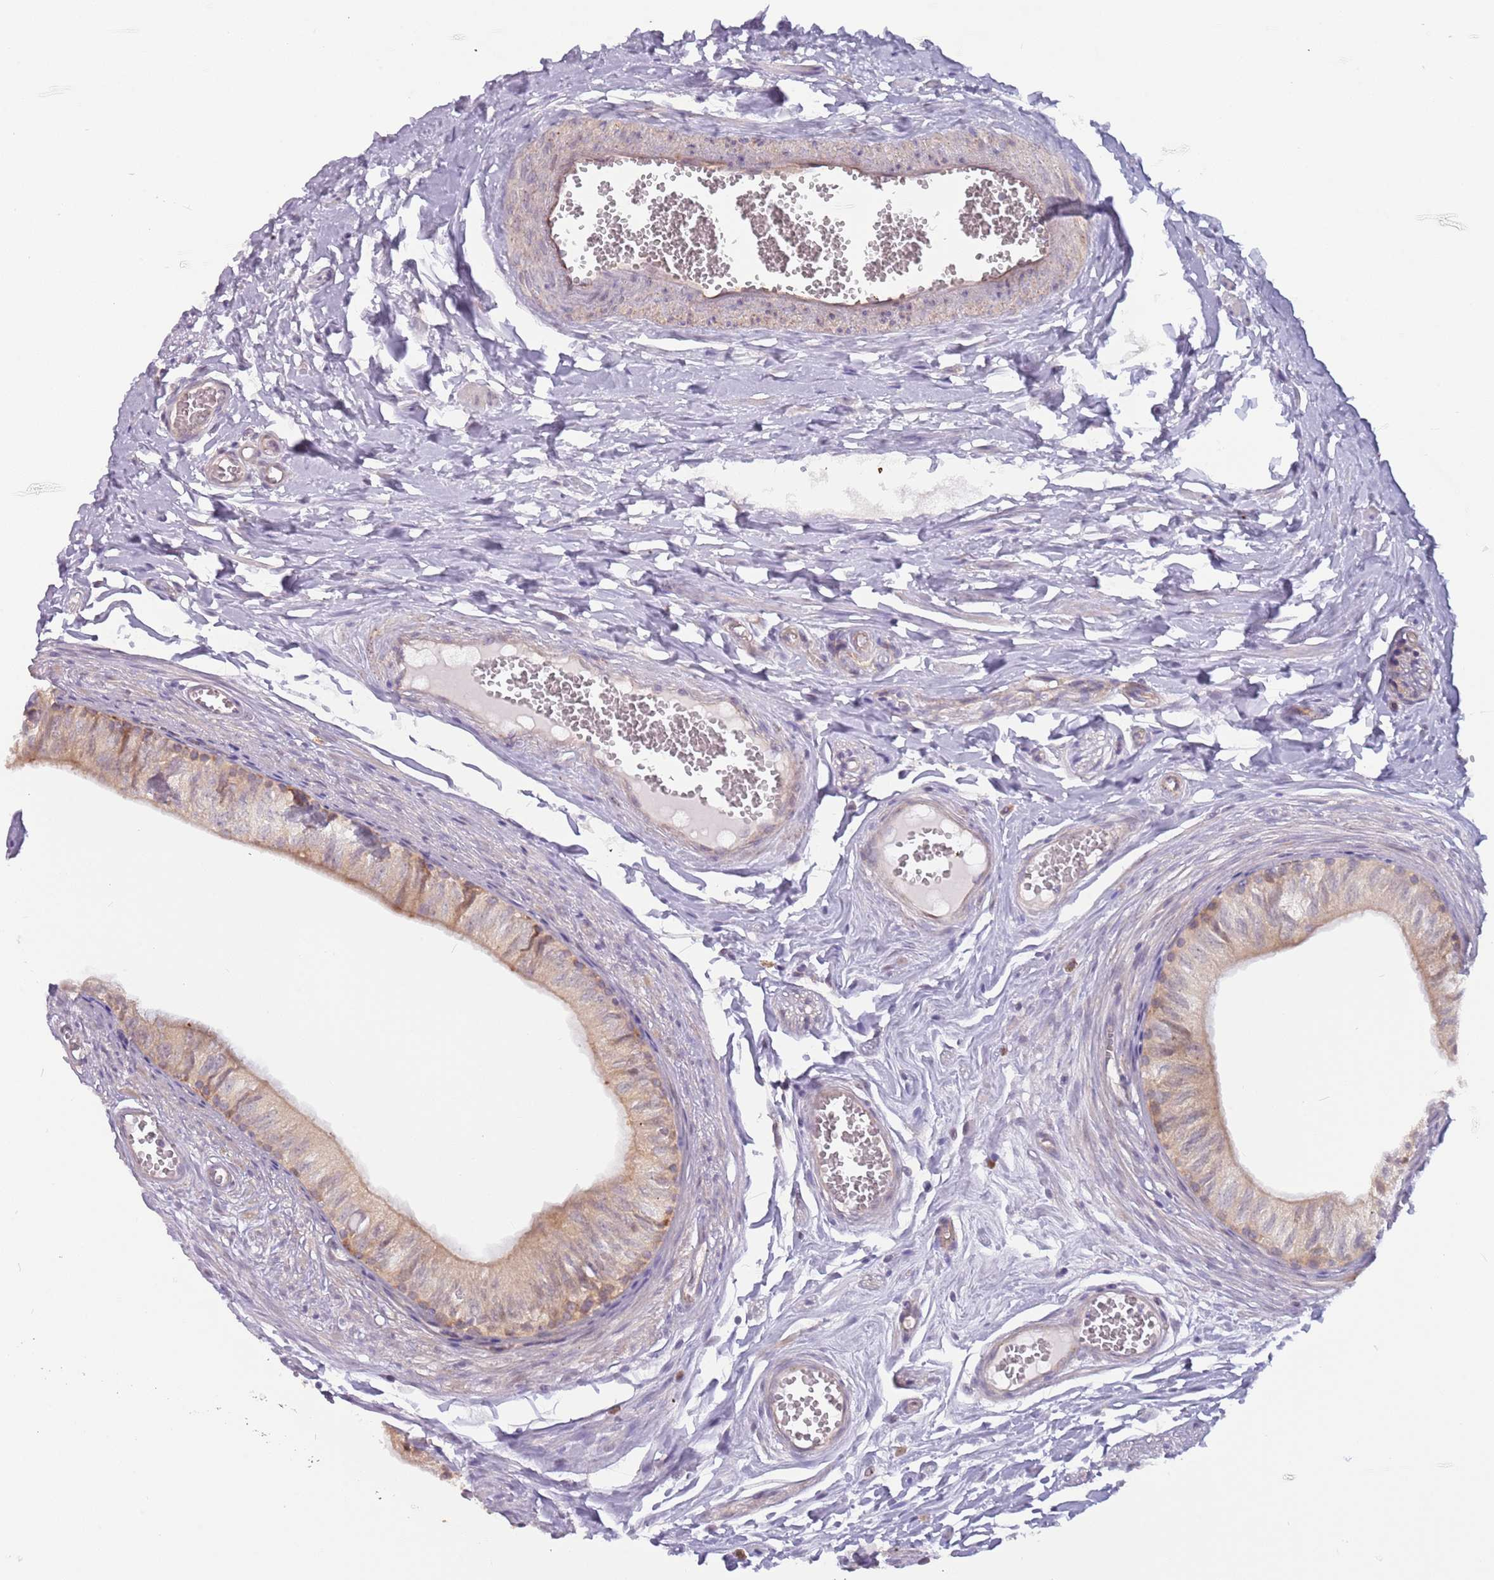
{"staining": {"intensity": "moderate", "quantity": ">75%", "location": "cytoplasmic/membranous"}, "tissue": "epididymis", "cell_type": "Glandular cells", "image_type": "normal", "snomed": [{"axis": "morphology", "description": "Normal tissue, NOS"}, {"axis": "topography", "description": "Epididymis"}], "caption": "Moderate cytoplasmic/membranous positivity is seen in about >75% of glandular cells in unremarkable epididymis.", "gene": "LDHD", "patient": {"sex": "male", "age": 37}}